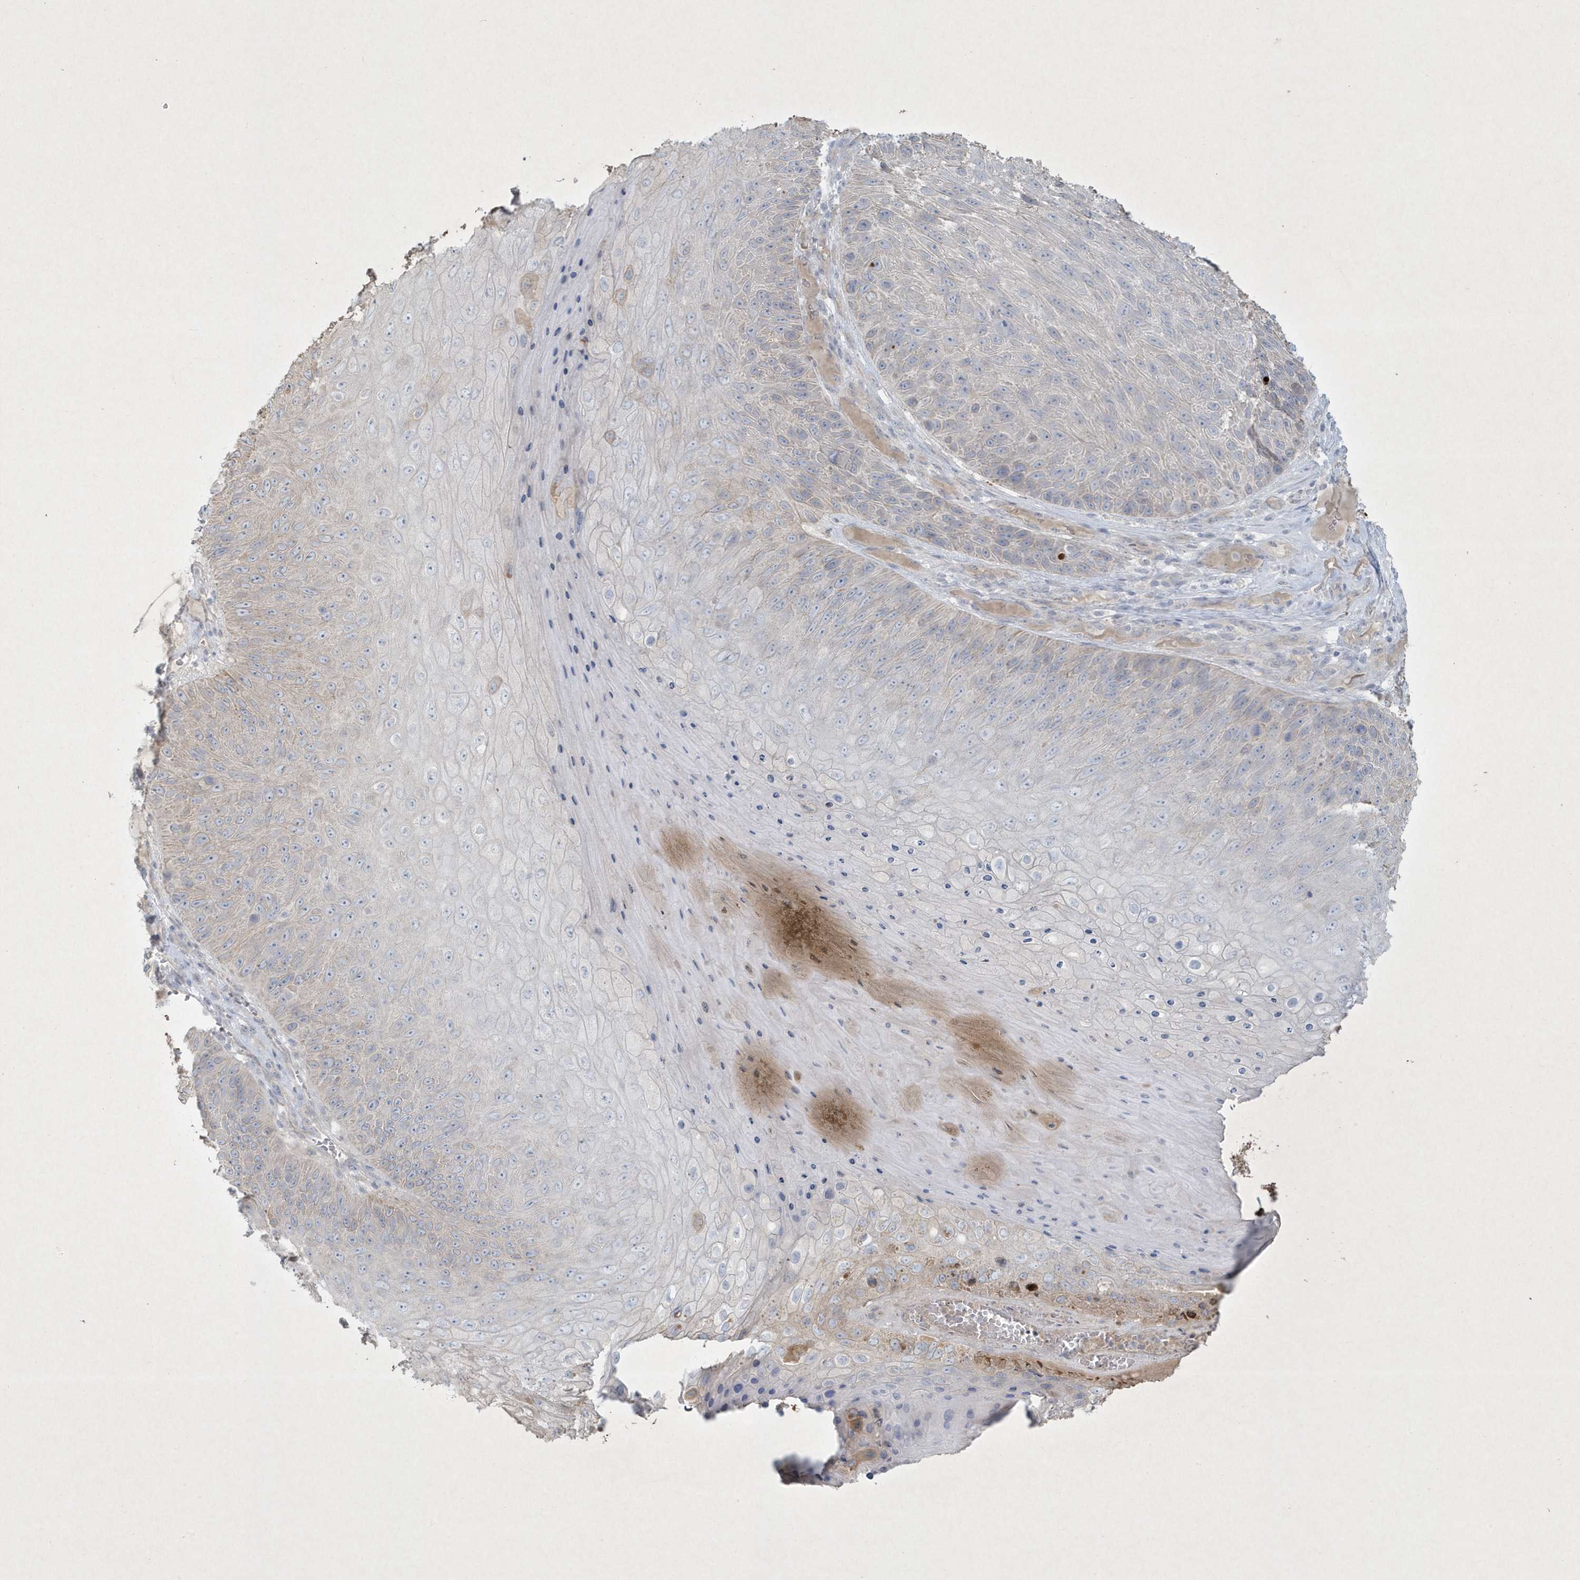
{"staining": {"intensity": "negative", "quantity": "none", "location": "none"}, "tissue": "skin cancer", "cell_type": "Tumor cells", "image_type": "cancer", "snomed": [{"axis": "morphology", "description": "Squamous cell carcinoma, NOS"}, {"axis": "topography", "description": "Skin"}], "caption": "IHC of human squamous cell carcinoma (skin) demonstrates no positivity in tumor cells. The staining was performed using DAB (3,3'-diaminobenzidine) to visualize the protein expression in brown, while the nuclei were stained in blue with hematoxylin (Magnification: 20x).", "gene": "CCDC24", "patient": {"sex": "female", "age": 88}}